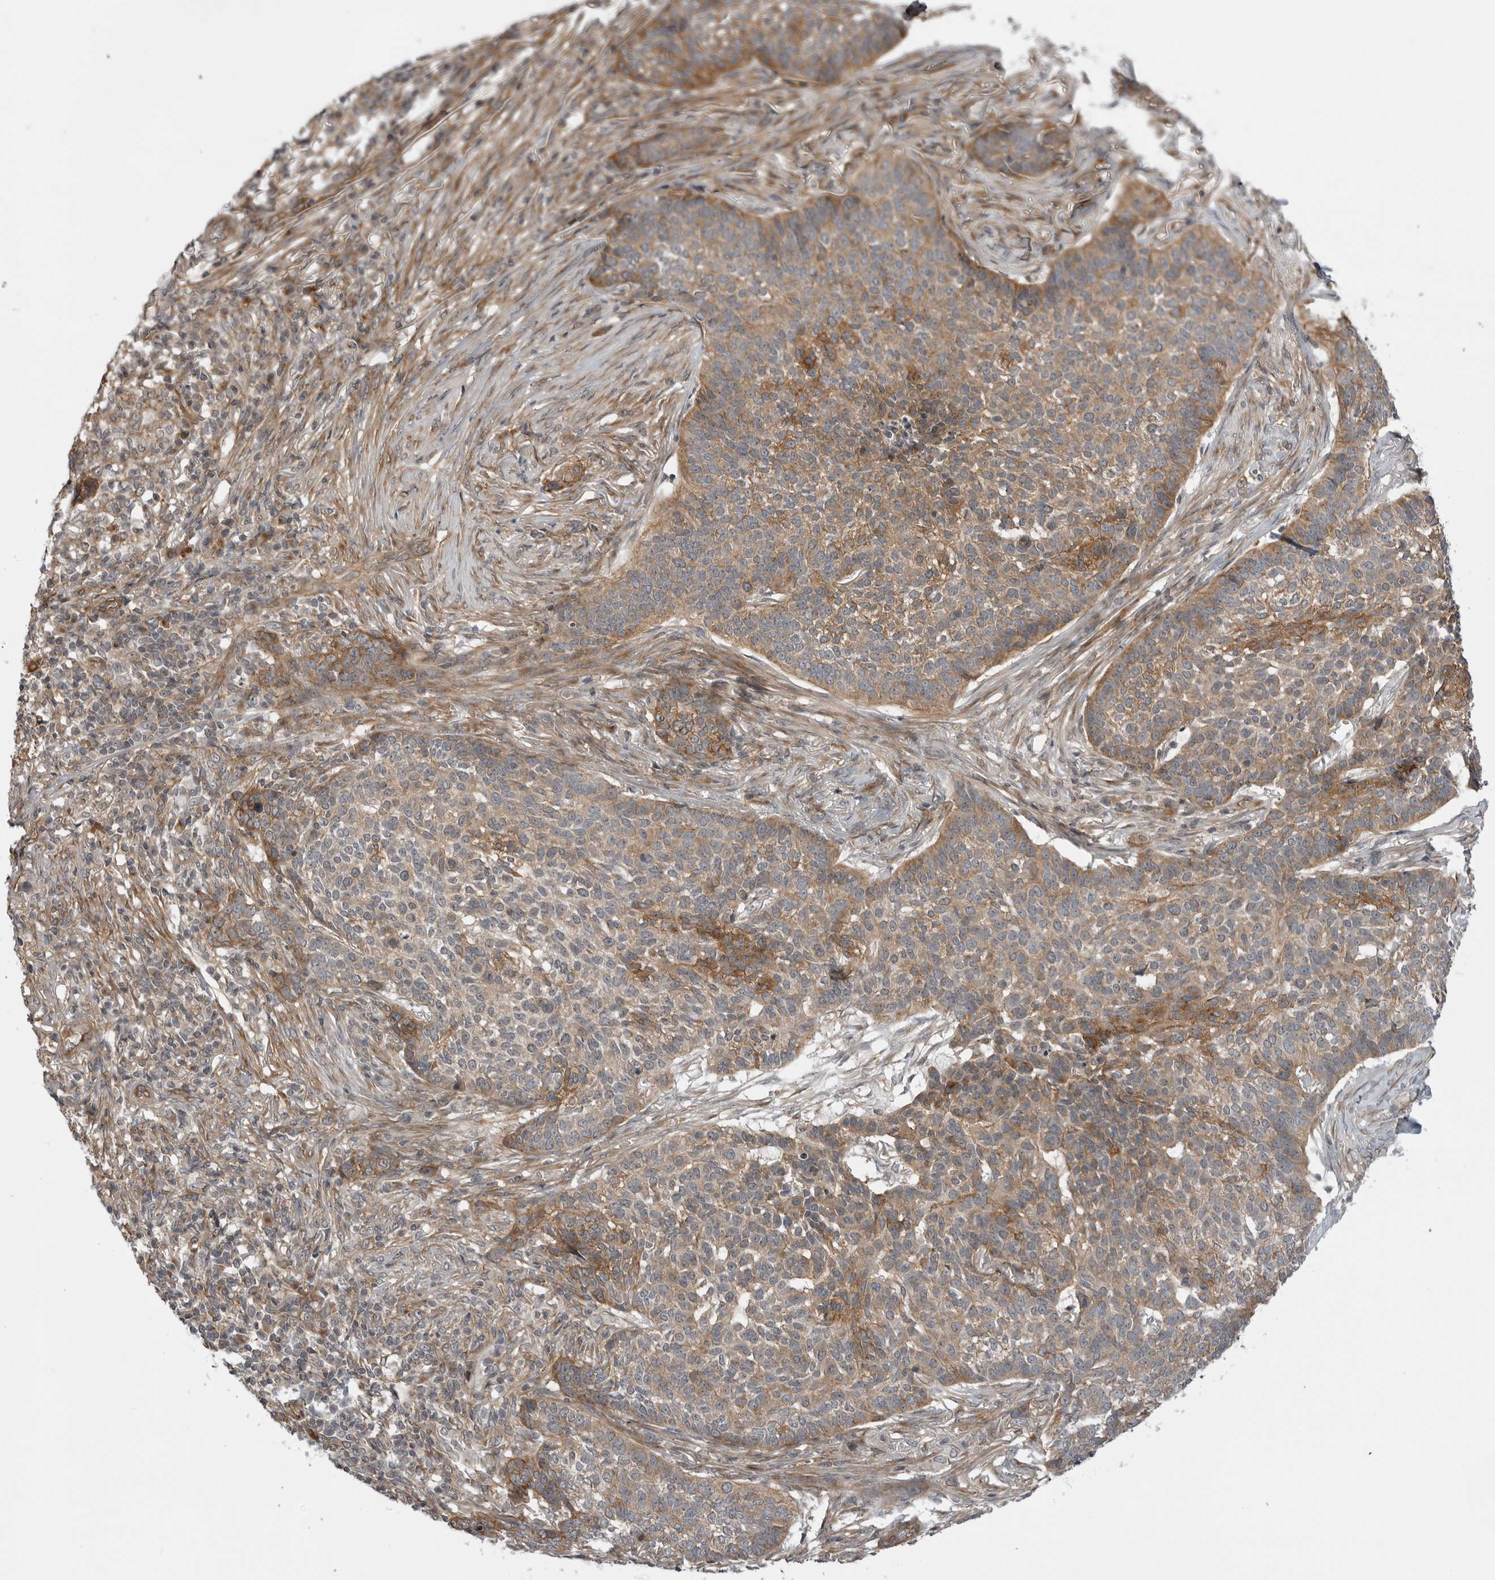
{"staining": {"intensity": "moderate", "quantity": ">75%", "location": "cytoplasmic/membranous"}, "tissue": "skin cancer", "cell_type": "Tumor cells", "image_type": "cancer", "snomed": [{"axis": "morphology", "description": "Basal cell carcinoma"}, {"axis": "topography", "description": "Skin"}], "caption": "A brown stain shows moderate cytoplasmic/membranous positivity of a protein in skin cancer tumor cells. (DAB IHC with brightfield microscopy, high magnification).", "gene": "LRRC45", "patient": {"sex": "male", "age": 85}}